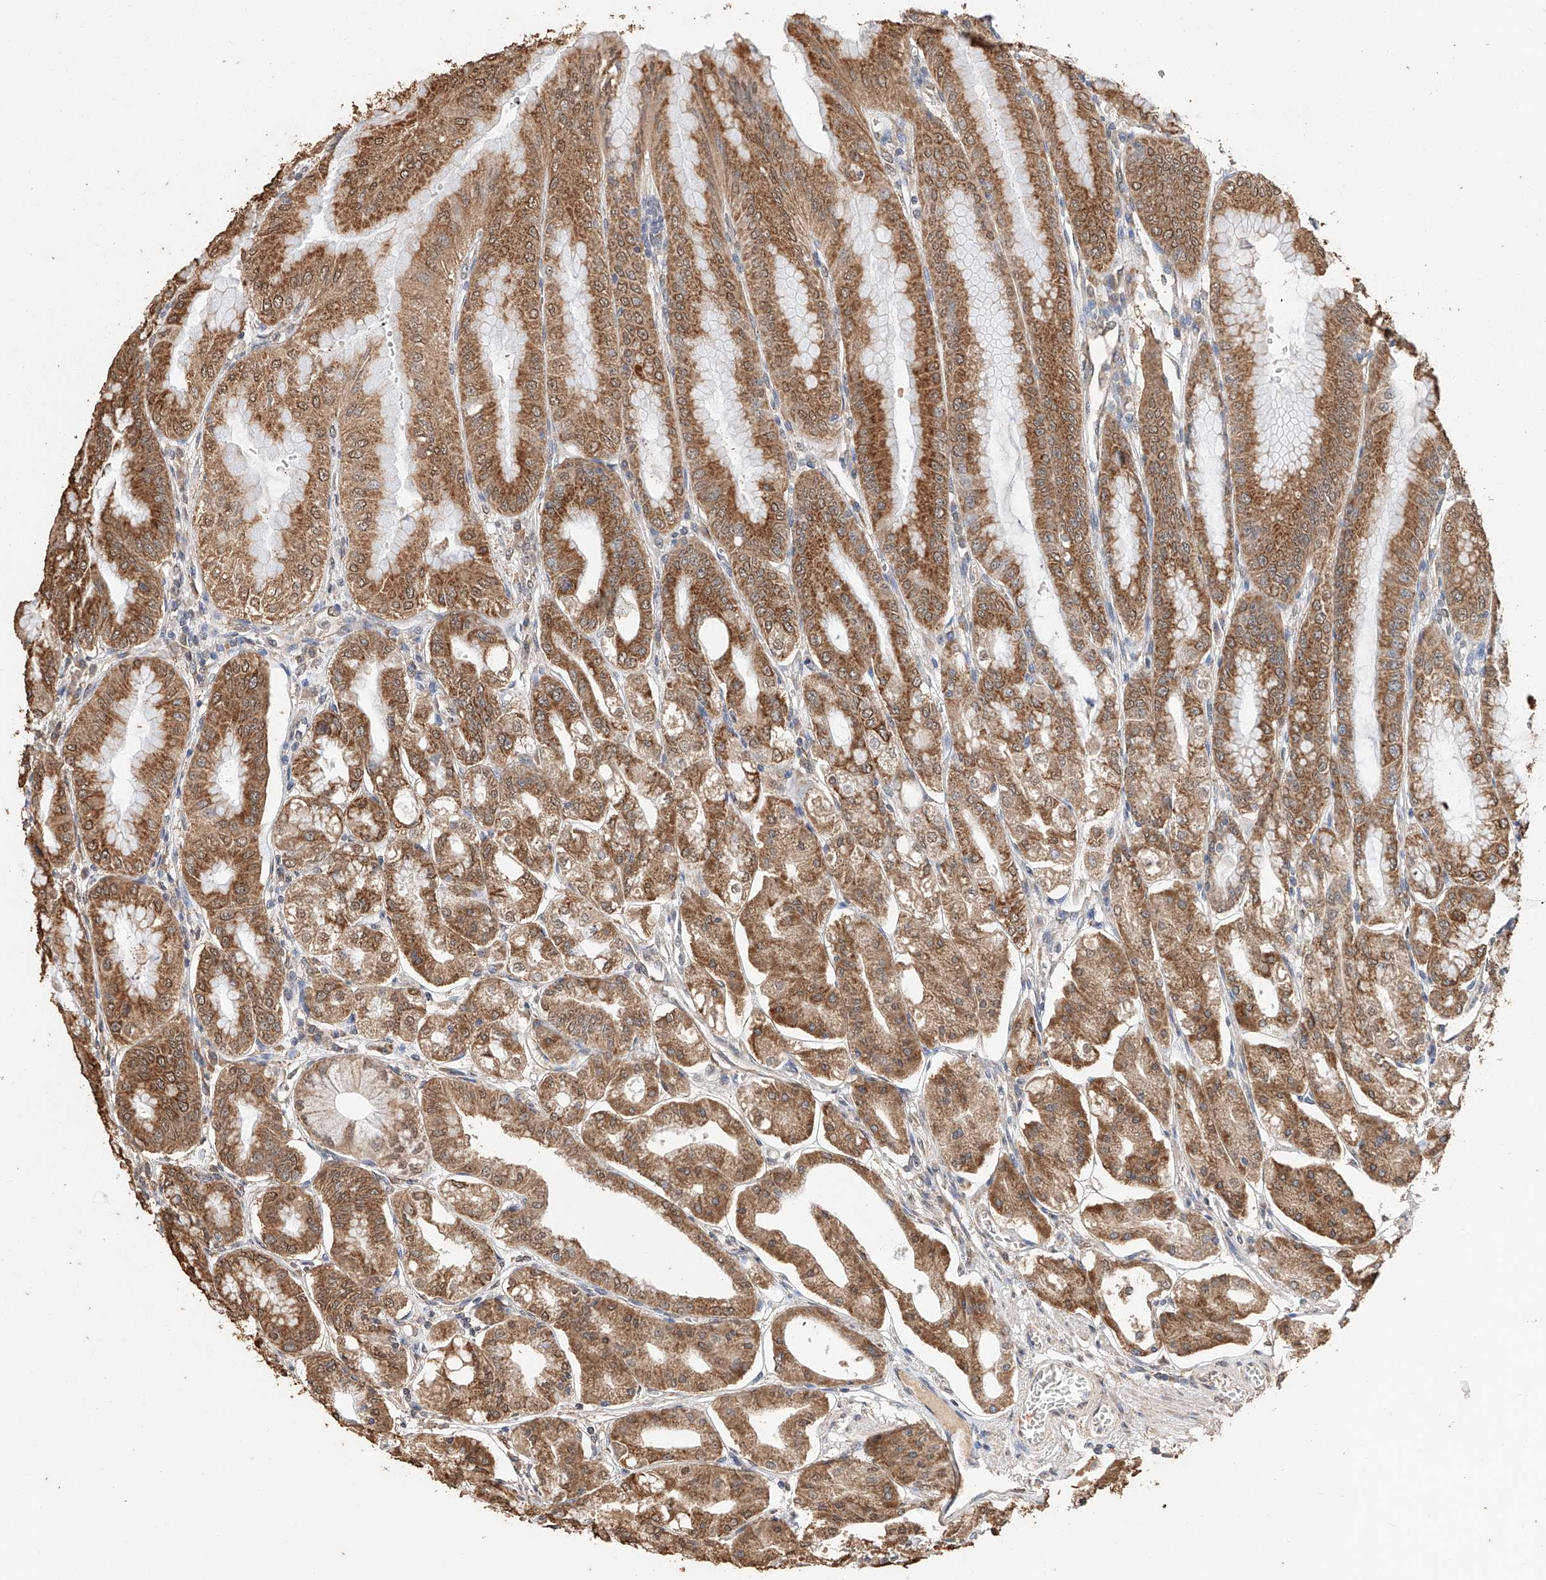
{"staining": {"intensity": "moderate", "quantity": ">75%", "location": "cytoplasmic/membranous"}, "tissue": "stomach", "cell_type": "Glandular cells", "image_type": "normal", "snomed": [{"axis": "morphology", "description": "Normal tissue, NOS"}, {"axis": "topography", "description": "Stomach, lower"}], "caption": "Stomach stained with DAB IHC displays medium levels of moderate cytoplasmic/membranous staining in about >75% of glandular cells. (IHC, brightfield microscopy, high magnification).", "gene": "CERS4", "patient": {"sex": "male", "age": 71}}